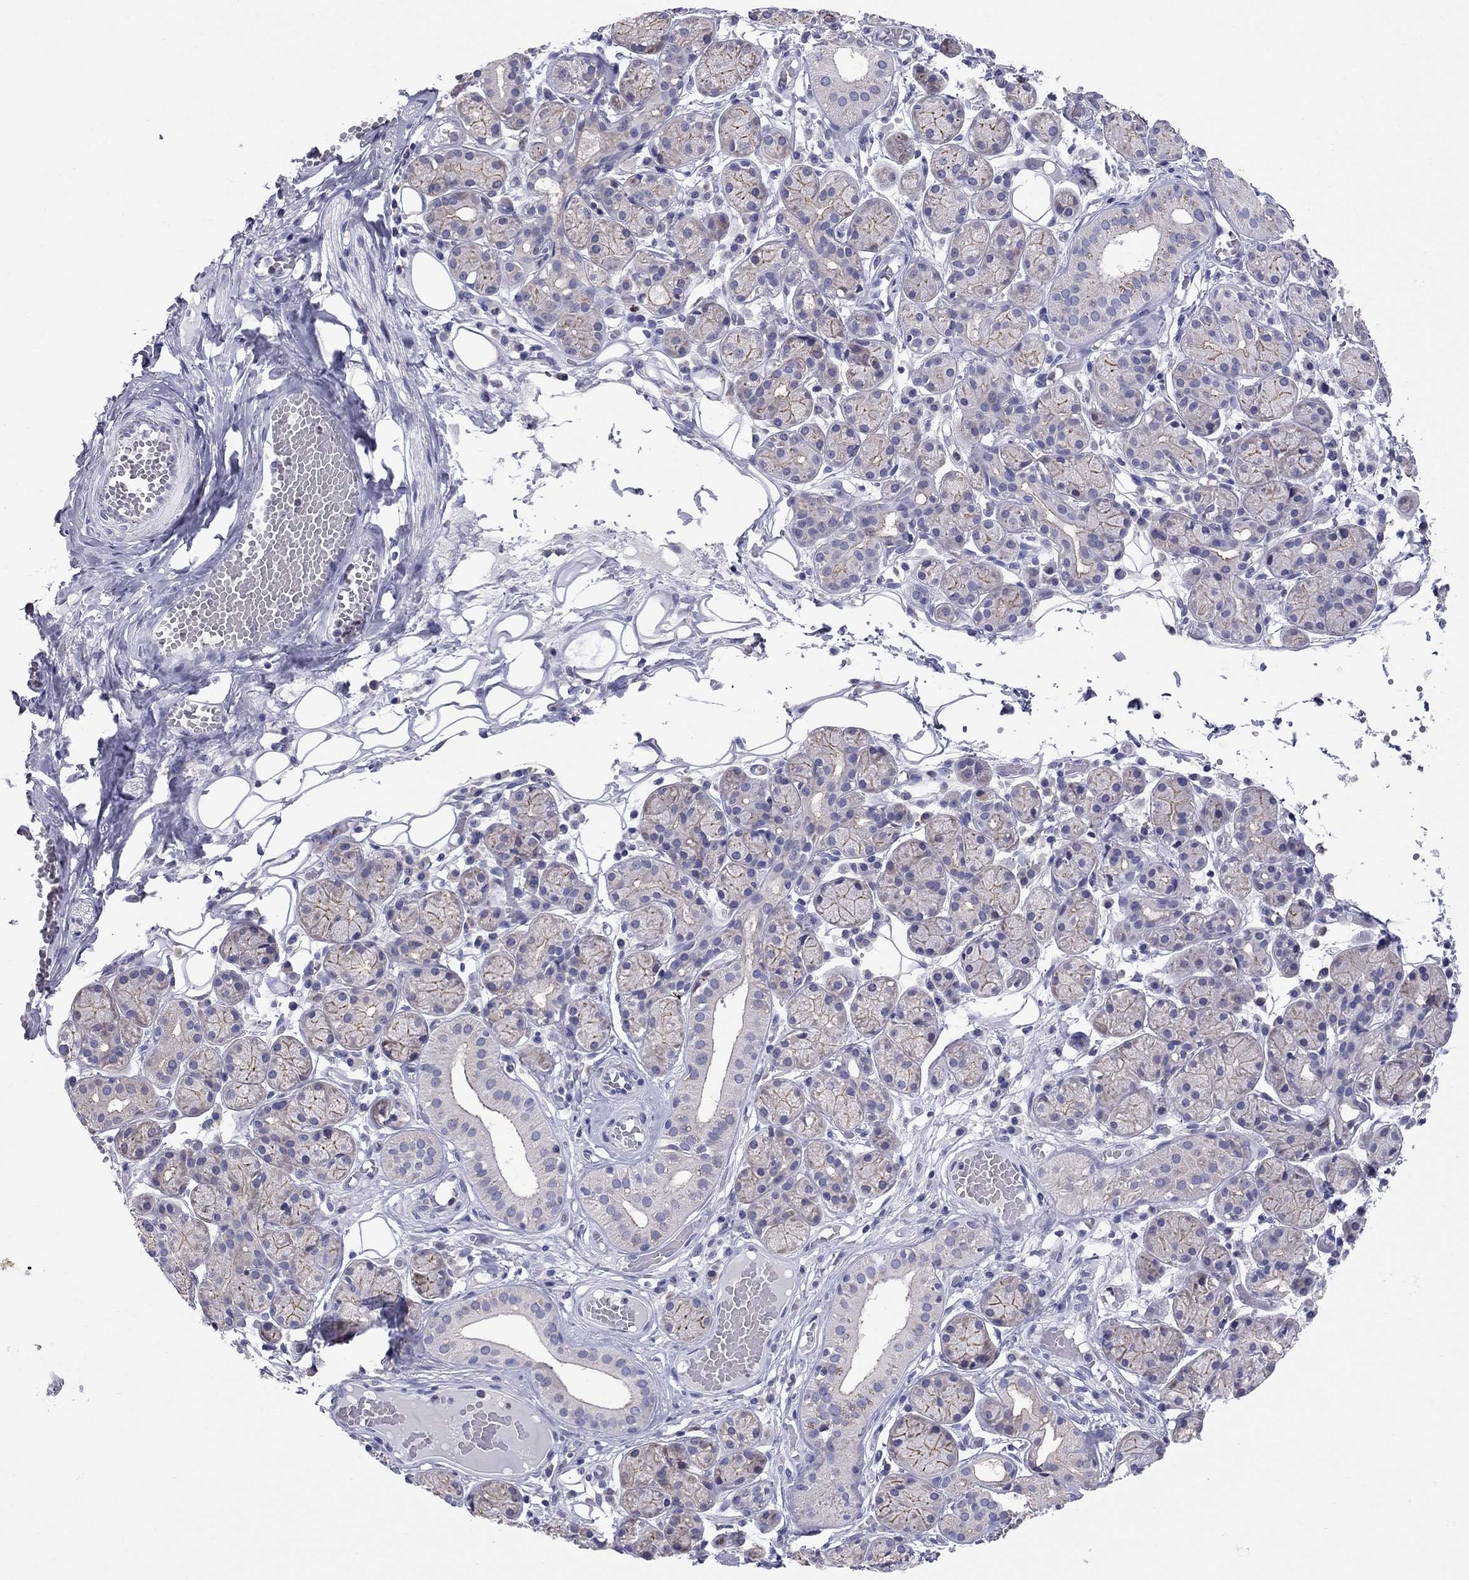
{"staining": {"intensity": "moderate", "quantity": "<25%", "location": "cytoplasmic/membranous"}, "tissue": "salivary gland", "cell_type": "Glandular cells", "image_type": "normal", "snomed": [{"axis": "morphology", "description": "Normal tissue, NOS"}, {"axis": "topography", "description": "Salivary gland"}, {"axis": "topography", "description": "Peripheral nerve tissue"}], "caption": "Moderate cytoplasmic/membranous positivity for a protein is seen in approximately <25% of glandular cells of unremarkable salivary gland using immunohistochemistry (IHC).", "gene": "SLC46A2", "patient": {"sex": "male", "age": 71}}